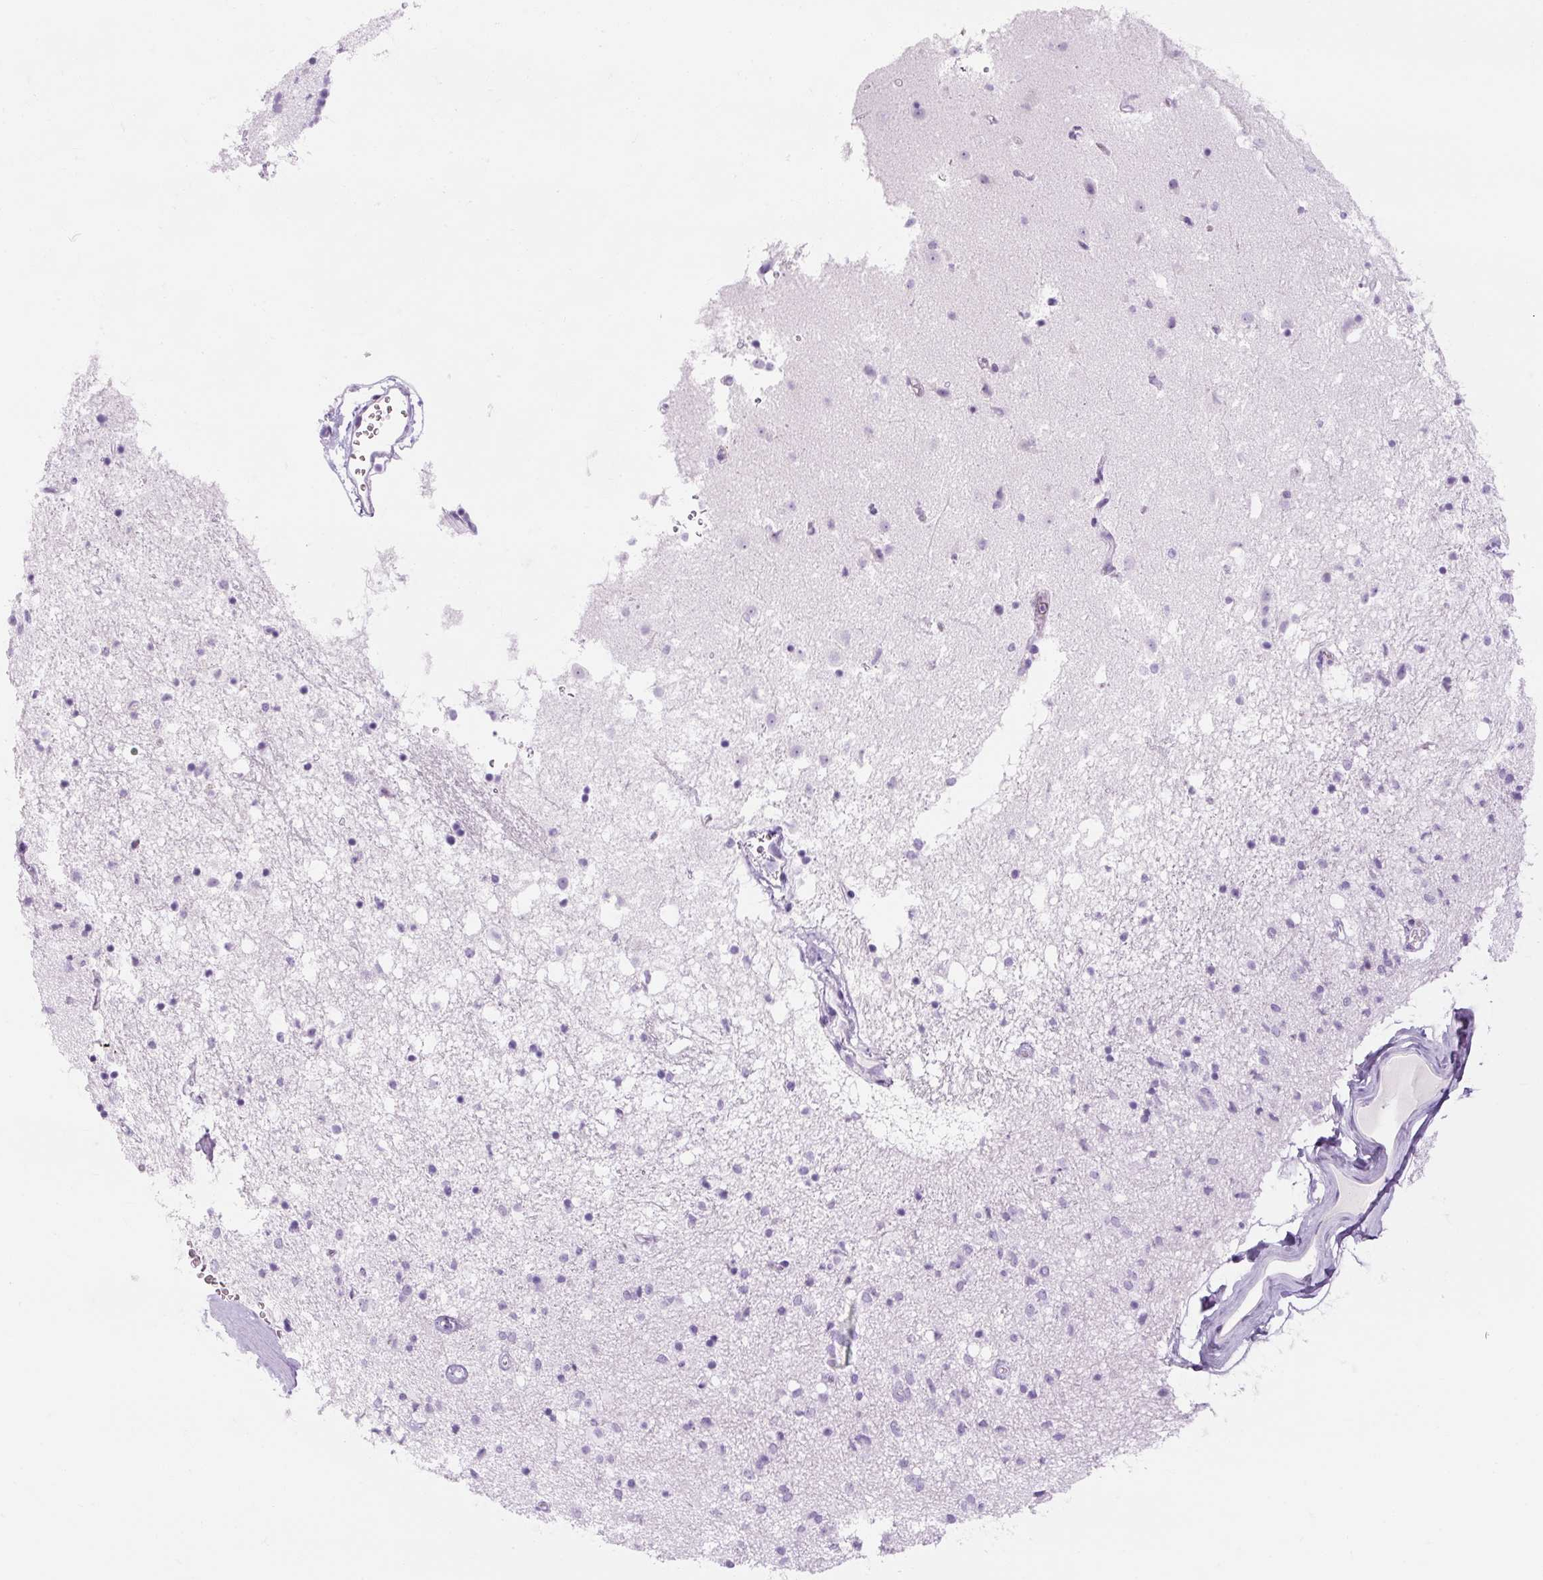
{"staining": {"intensity": "negative", "quantity": "none", "location": "none"}, "tissue": "caudate", "cell_type": "Glial cells", "image_type": "normal", "snomed": [{"axis": "morphology", "description": "Normal tissue, NOS"}, {"axis": "topography", "description": "Lateral ventricle wall"}], "caption": "Caudate was stained to show a protein in brown. There is no significant positivity in glial cells. (DAB immunohistochemistry visualized using brightfield microscopy, high magnification).", "gene": "TIGD2", "patient": {"sex": "male", "age": 58}}